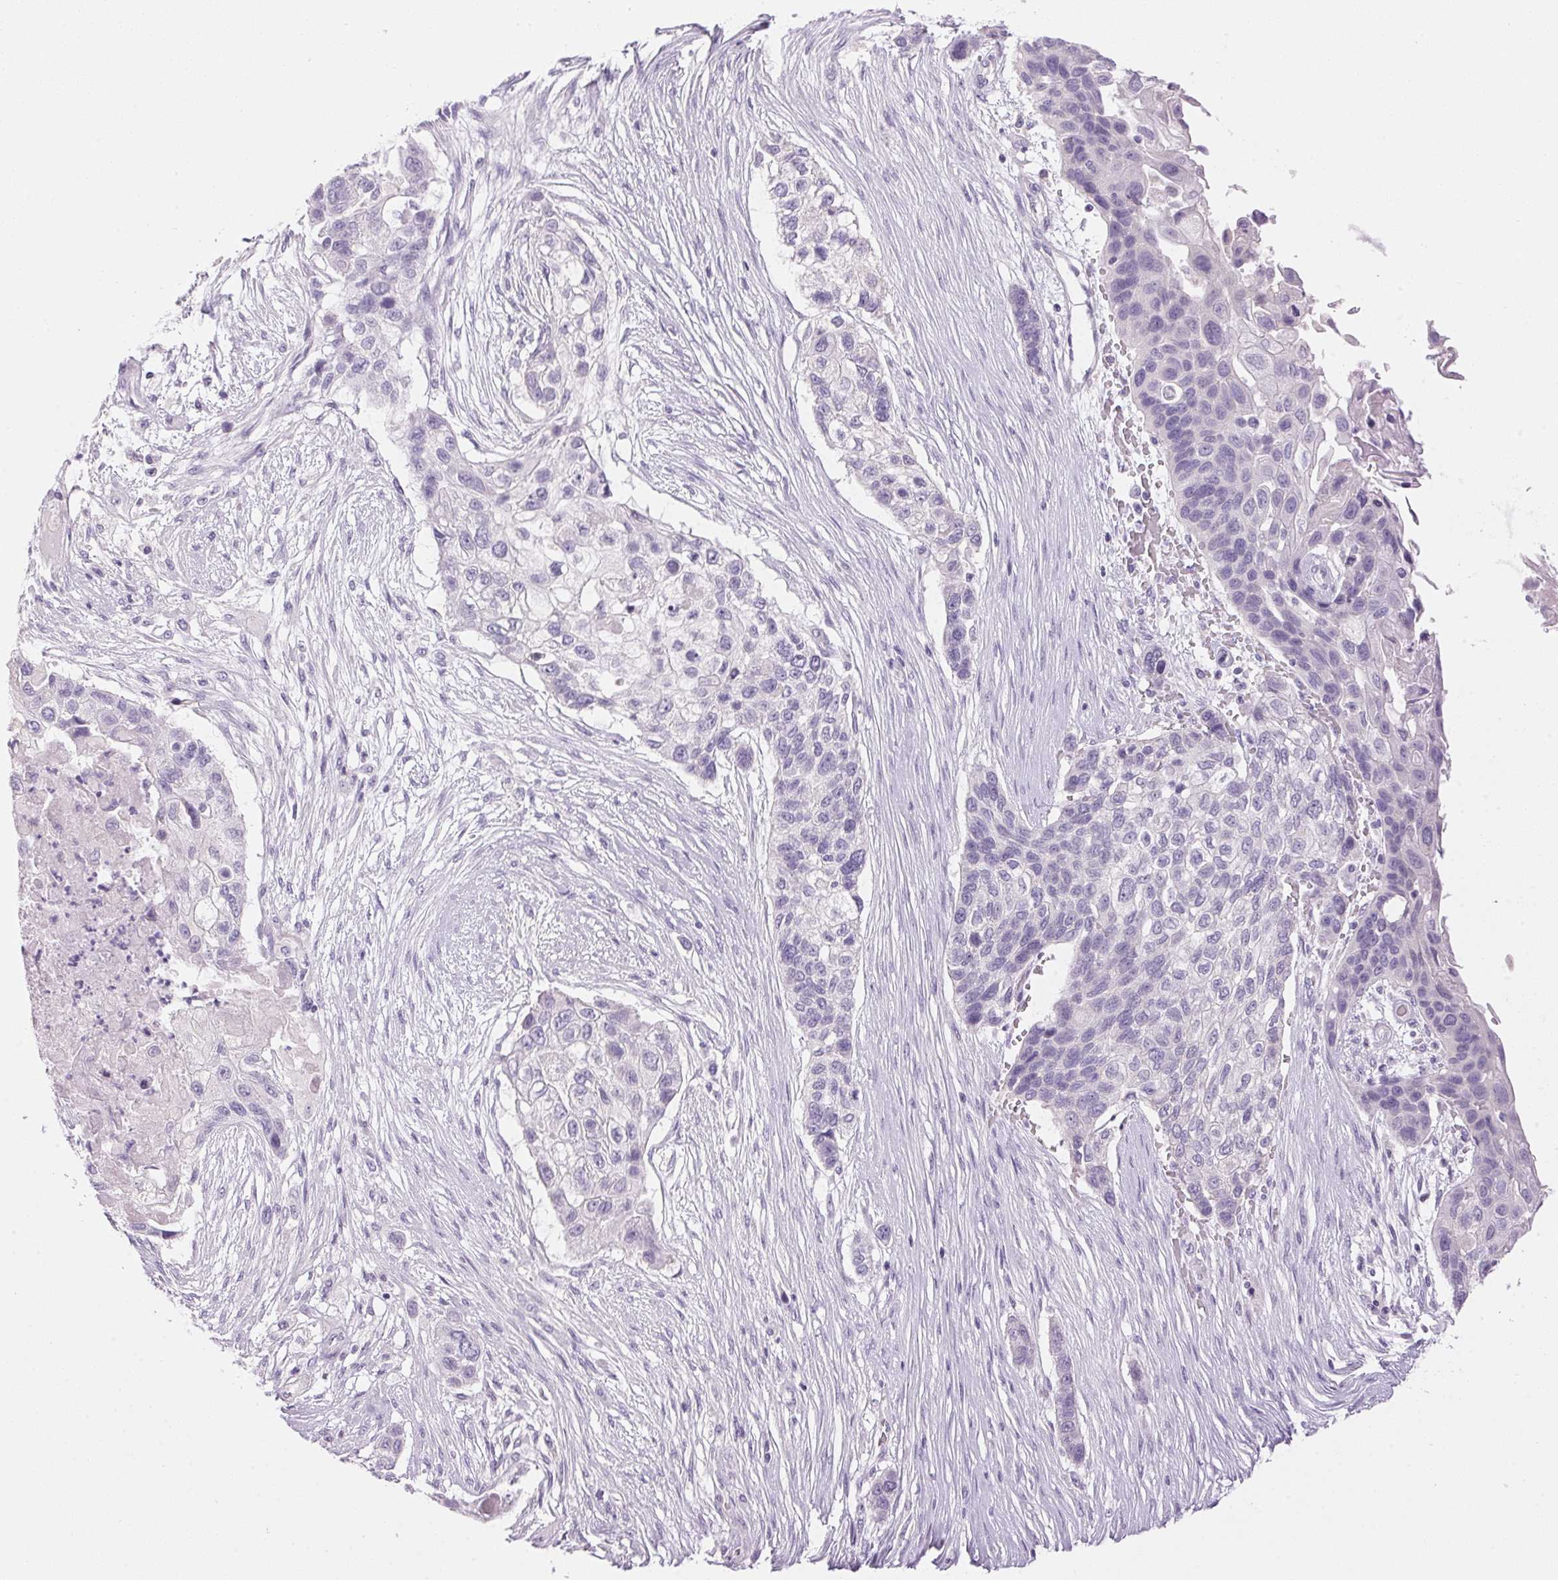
{"staining": {"intensity": "negative", "quantity": "none", "location": "none"}, "tissue": "lung cancer", "cell_type": "Tumor cells", "image_type": "cancer", "snomed": [{"axis": "morphology", "description": "Squamous cell carcinoma, NOS"}, {"axis": "topography", "description": "Lung"}], "caption": "A photomicrograph of human lung cancer is negative for staining in tumor cells.", "gene": "HSD17B2", "patient": {"sex": "male", "age": 69}}